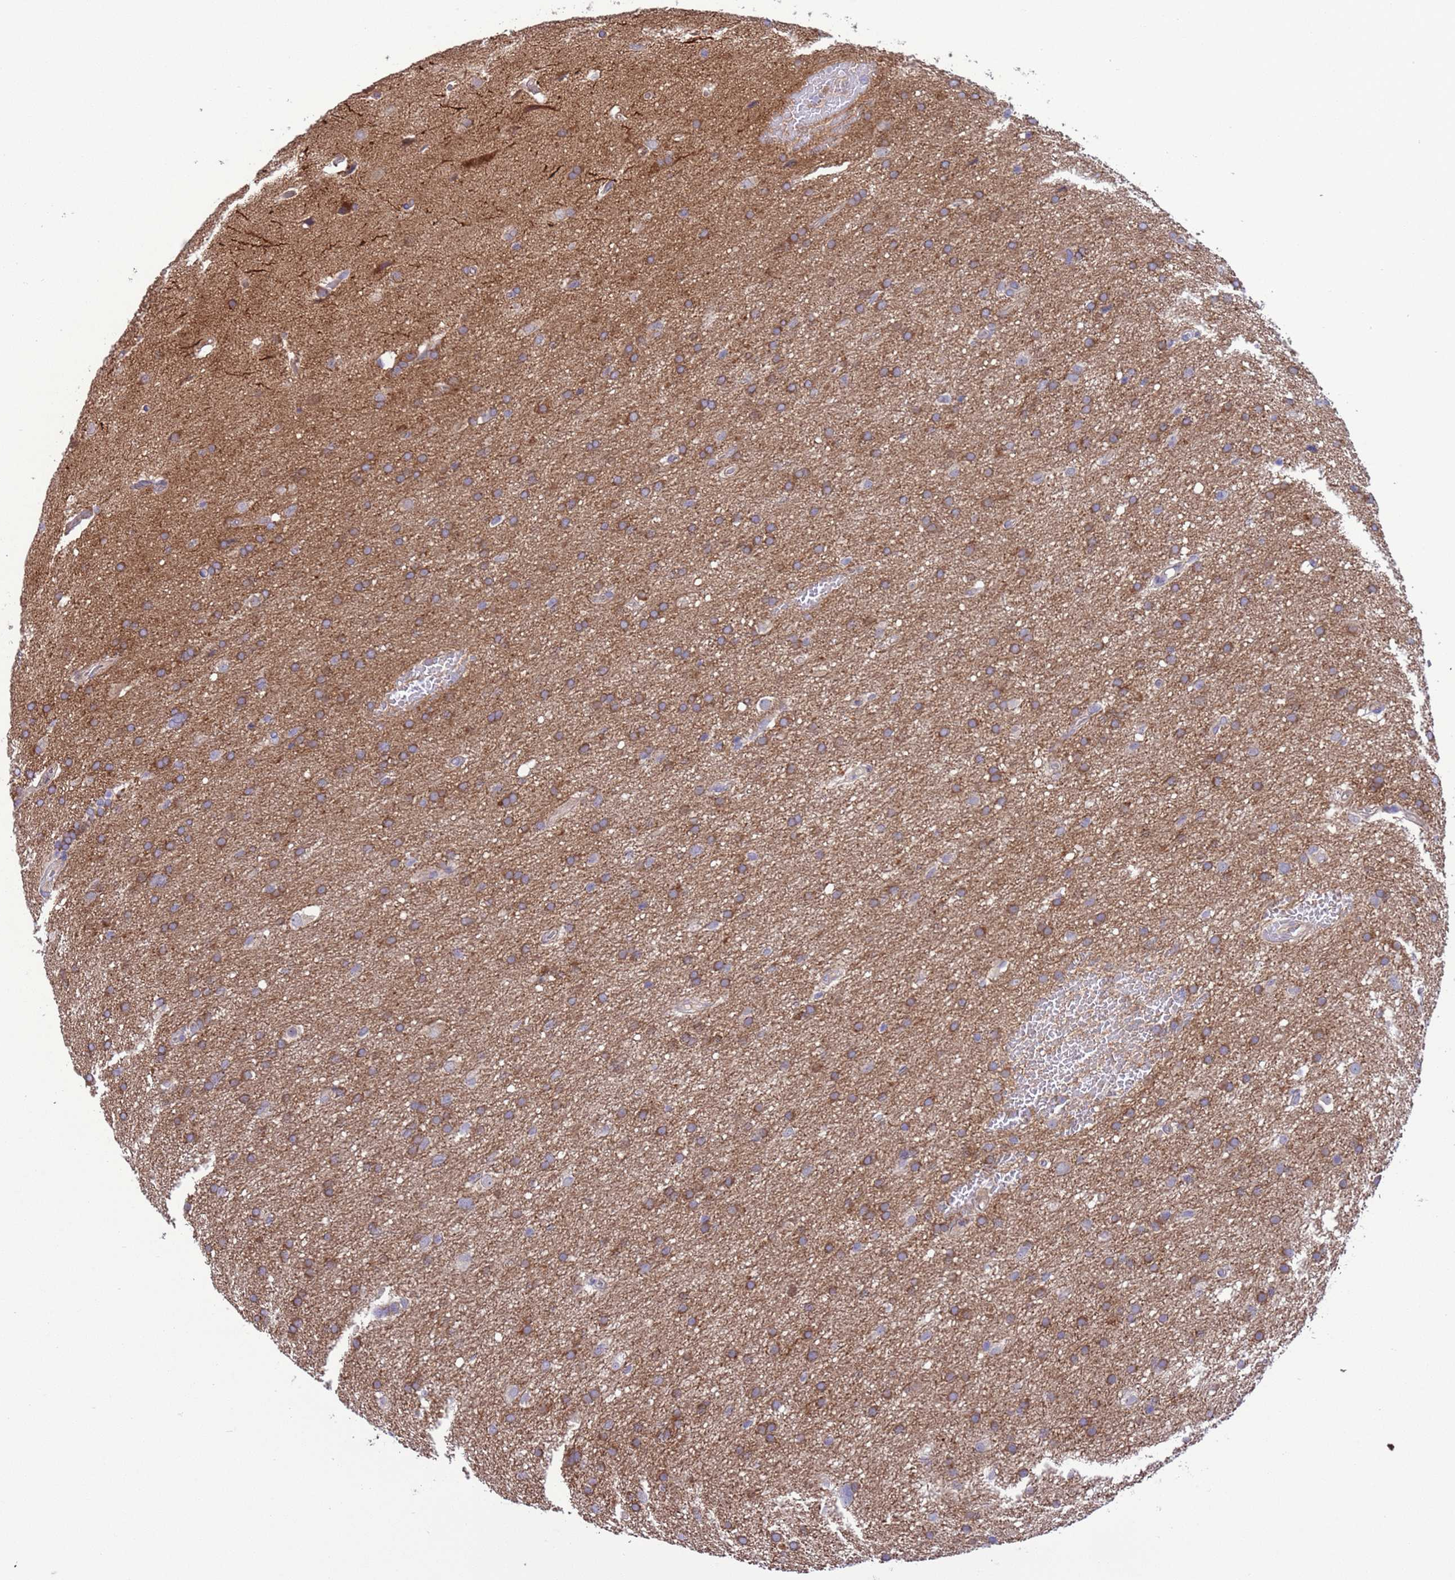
{"staining": {"intensity": "moderate", "quantity": ">75%", "location": "cytoplasmic/membranous"}, "tissue": "glioma", "cell_type": "Tumor cells", "image_type": "cancer", "snomed": [{"axis": "morphology", "description": "Glioma, malignant, High grade"}, {"axis": "topography", "description": "Cerebral cortex"}], "caption": "Tumor cells show medium levels of moderate cytoplasmic/membranous expression in about >75% of cells in glioma.", "gene": "GJA10", "patient": {"sex": "female", "age": 36}}